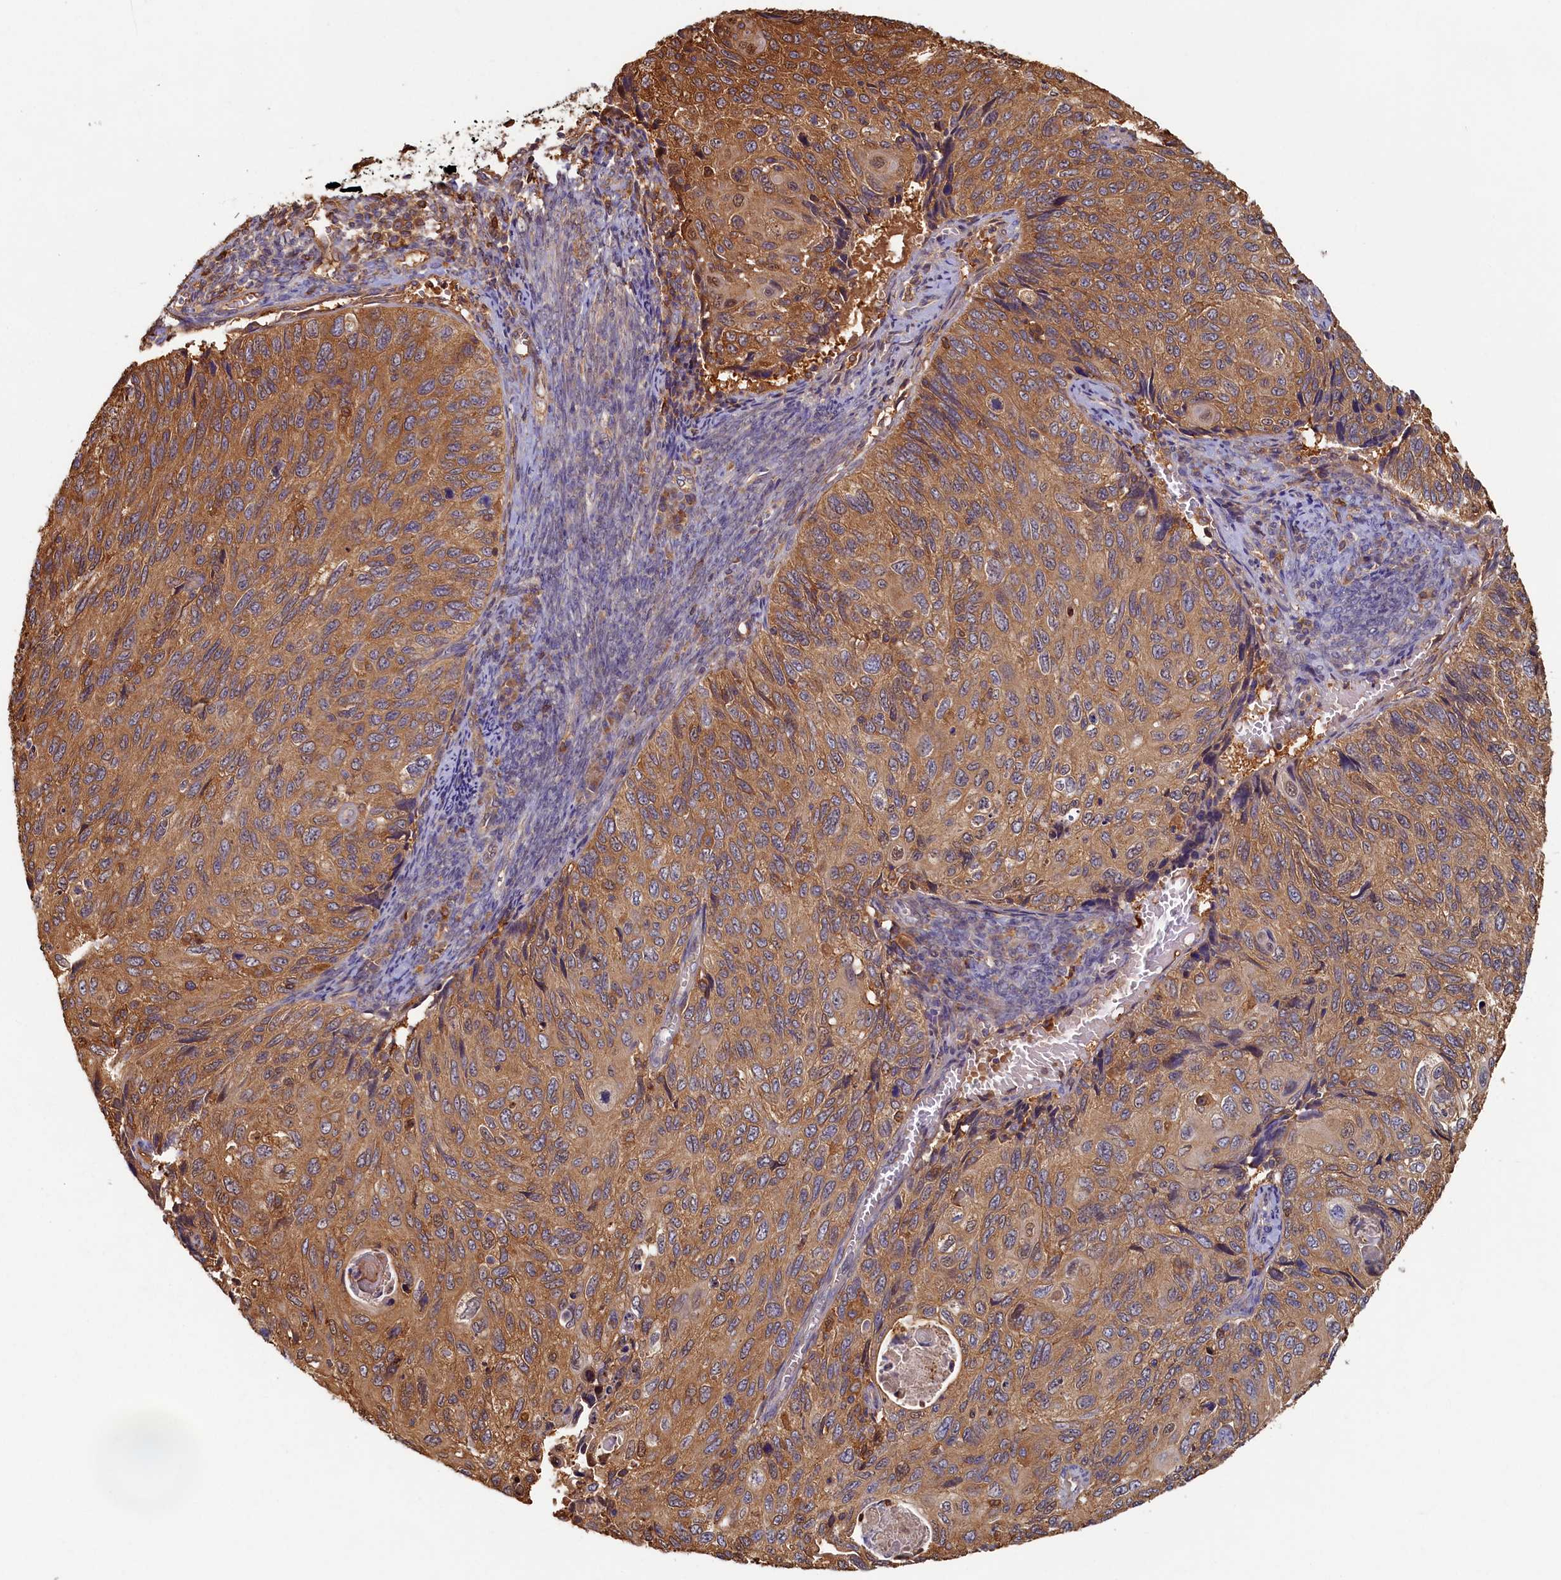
{"staining": {"intensity": "moderate", "quantity": ">75%", "location": "cytoplasmic/membranous"}, "tissue": "cervical cancer", "cell_type": "Tumor cells", "image_type": "cancer", "snomed": [{"axis": "morphology", "description": "Squamous cell carcinoma, NOS"}, {"axis": "topography", "description": "Cervix"}], "caption": "Immunohistochemistry (IHC) (DAB (3,3'-diaminobenzidine)) staining of human cervical cancer reveals moderate cytoplasmic/membranous protein positivity in about >75% of tumor cells. Using DAB (3,3'-diaminobenzidine) (brown) and hematoxylin (blue) stains, captured at high magnification using brightfield microscopy.", "gene": "TIMM8B", "patient": {"sex": "female", "age": 70}}